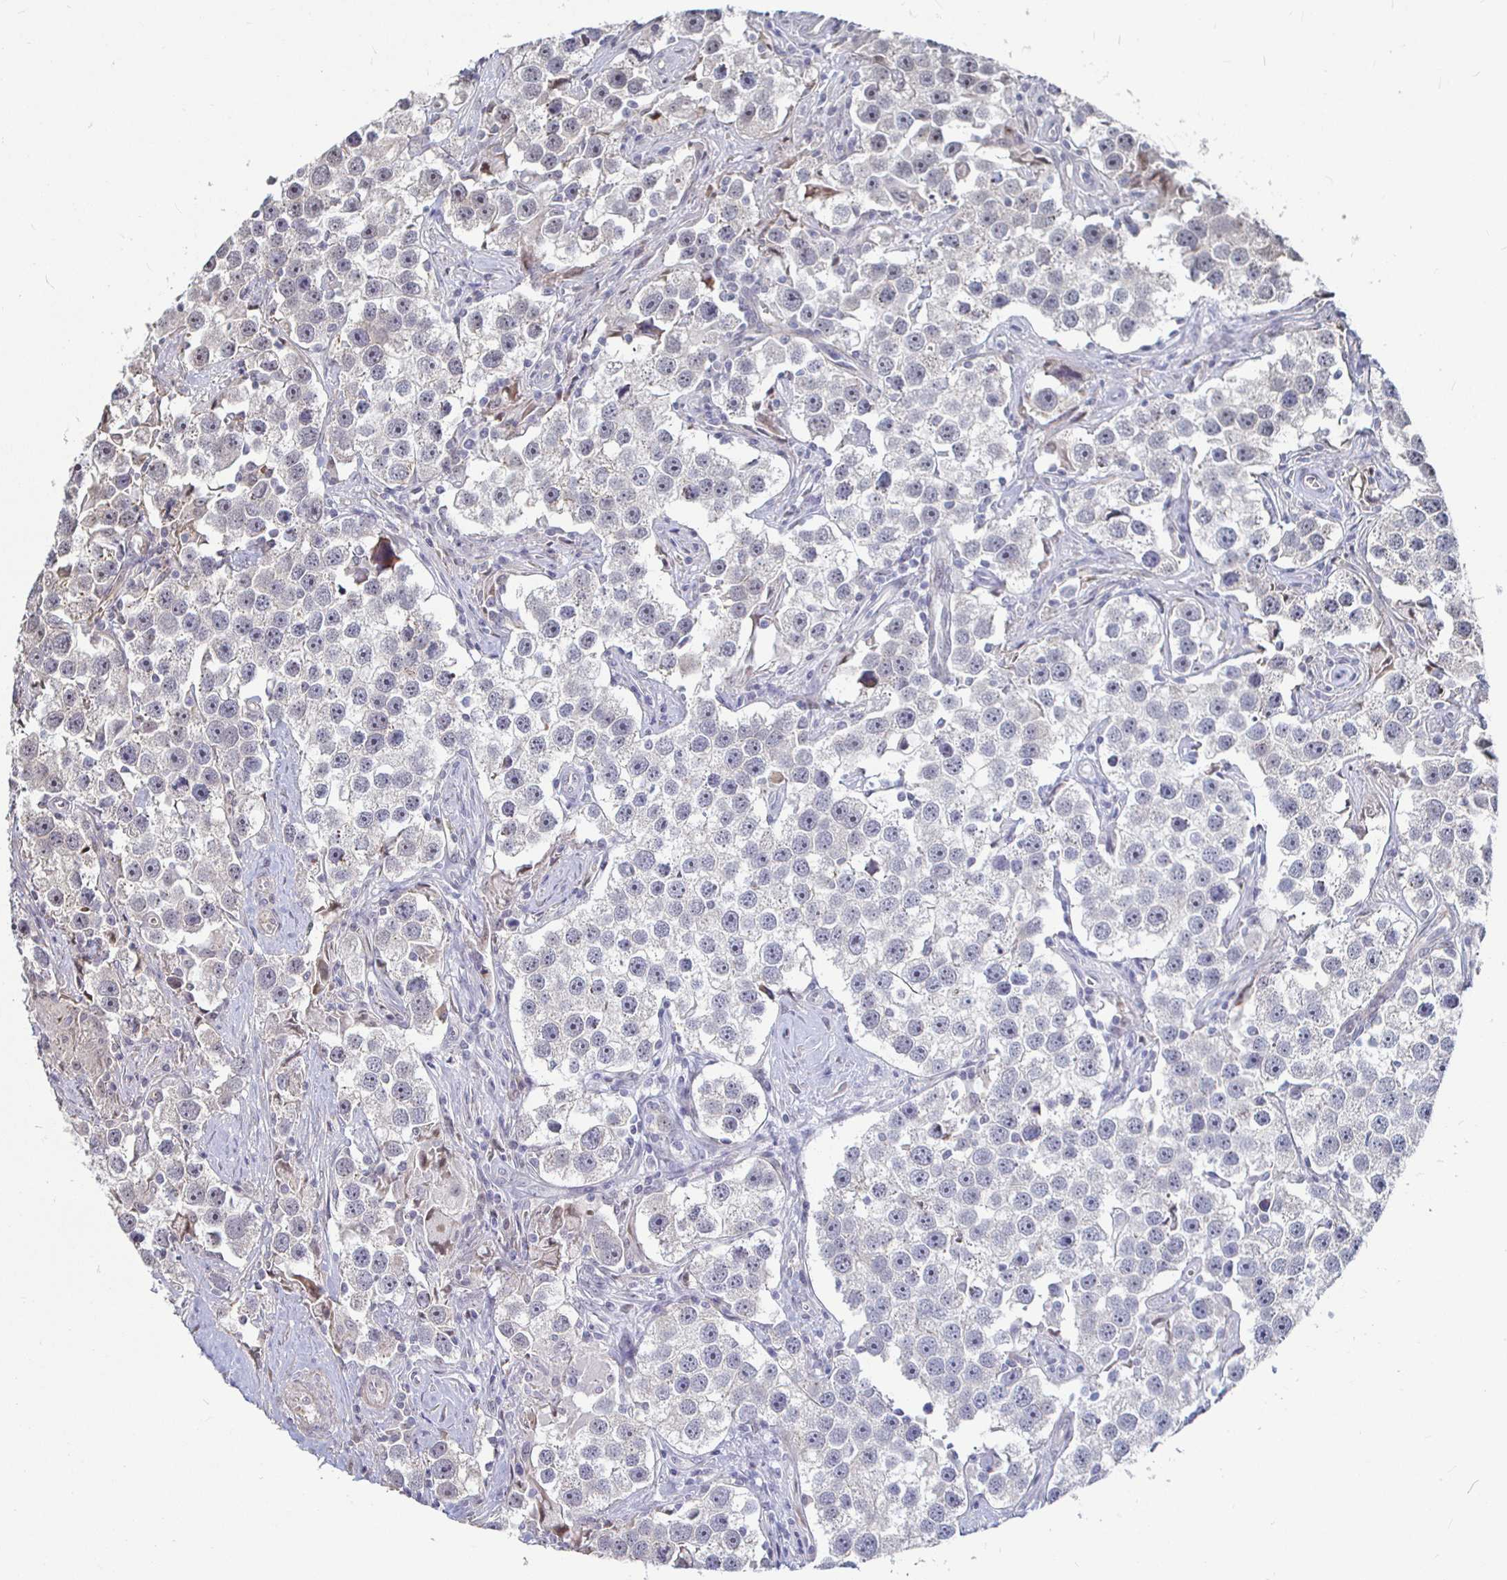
{"staining": {"intensity": "negative", "quantity": "none", "location": "none"}, "tissue": "testis cancer", "cell_type": "Tumor cells", "image_type": "cancer", "snomed": [{"axis": "morphology", "description": "Seminoma, NOS"}, {"axis": "topography", "description": "Testis"}], "caption": "IHC histopathology image of seminoma (testis) stained for a protein (brown), which reveals no staining in tumor cells.", "gene": "CAPN11", "patient": {"sex": "male", "age": 49}}